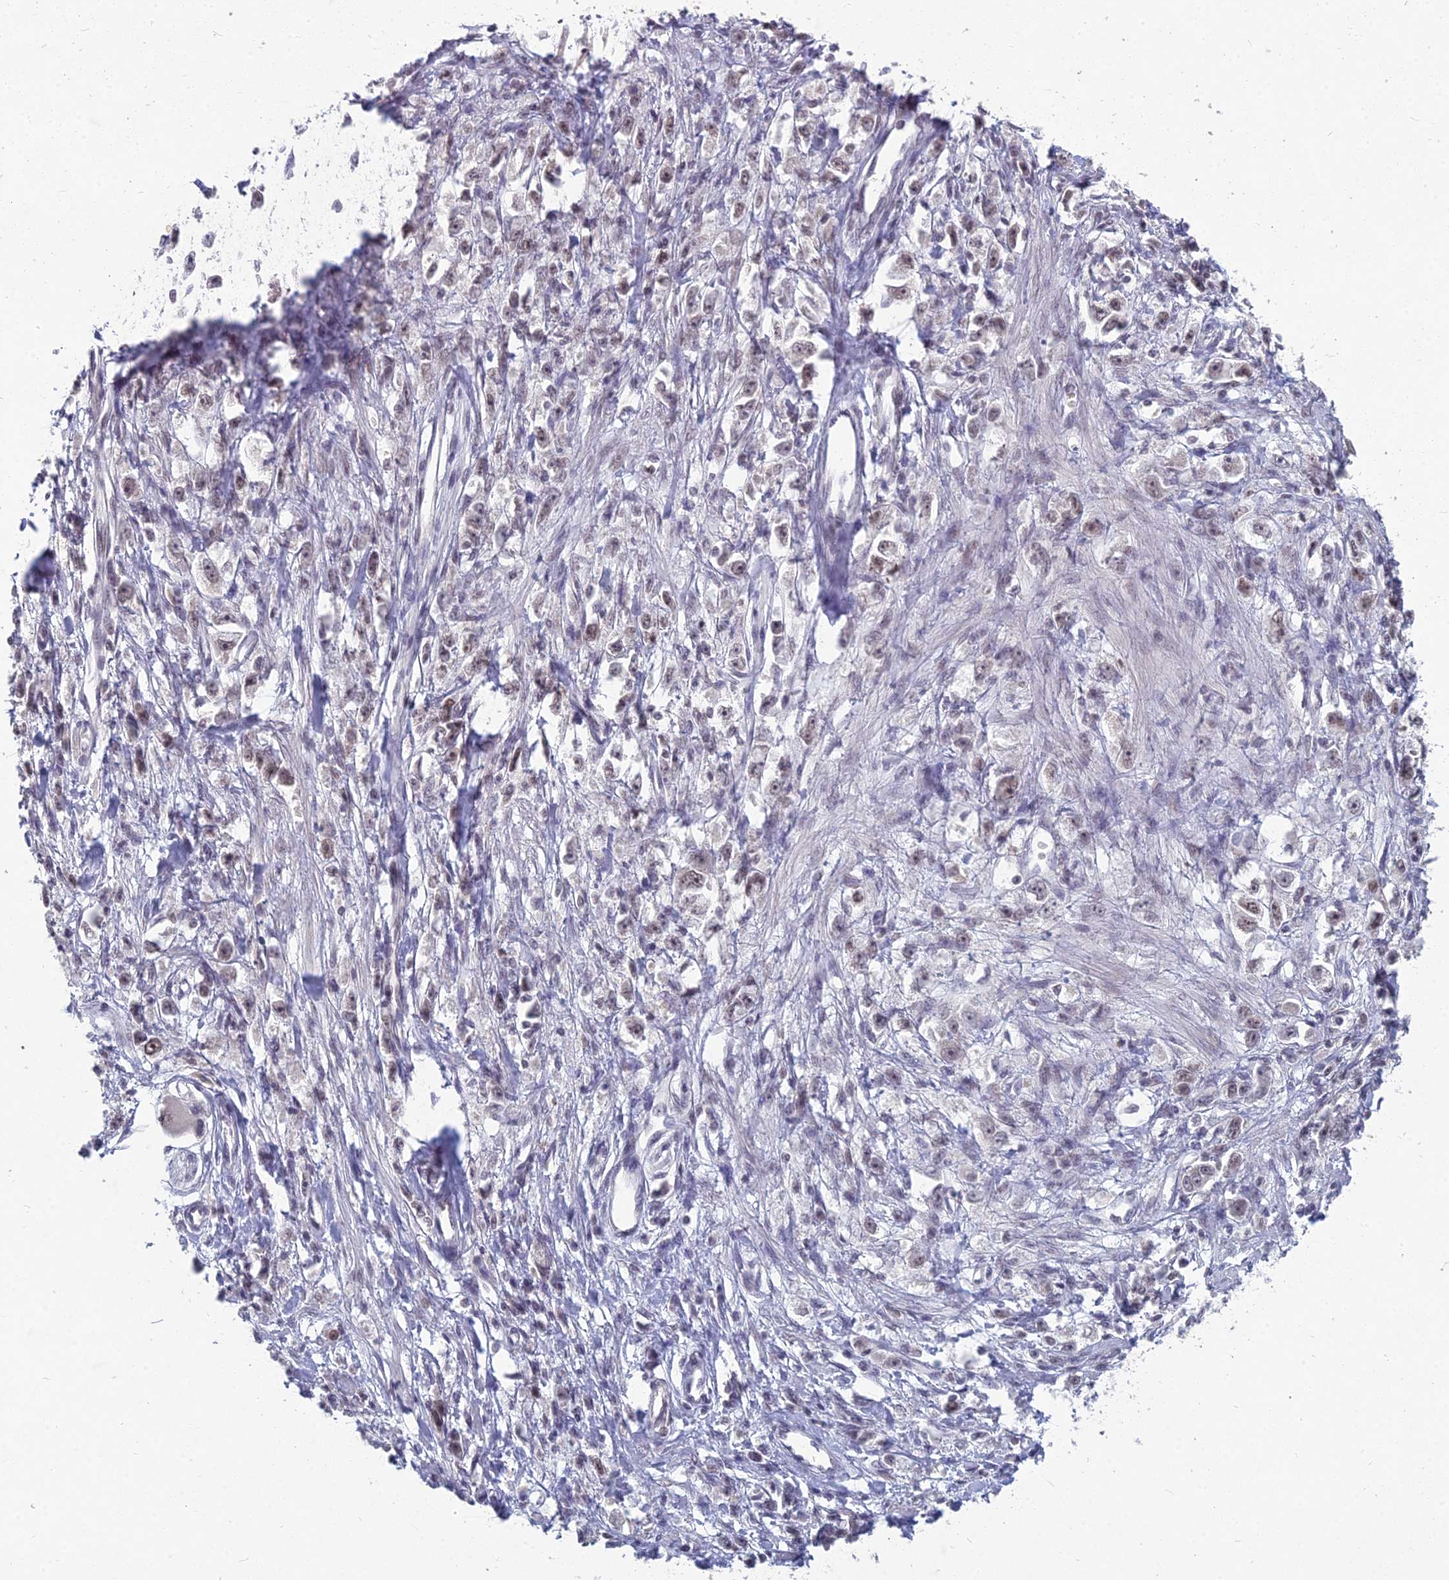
{"staining": {"intensity": "moderate", "quantity": ">75%", "location": "nuclear"}, "tissue": "stomach cancer", "cell_type": "Tumor cells", "image_type": "cancer", "snomed": [{"axis": "morphology", "description": "Adenocarcinoma, NOS"}, {"axis": "topography", "description": "Stomach"}], "caption": "A brown stain highlights moderate nuclear expression of a protein in human stomach cancer (adenocarcinoma) tumor cells.", "gene": "KAT7", "patient": {"sex": "female", "age": 59}}